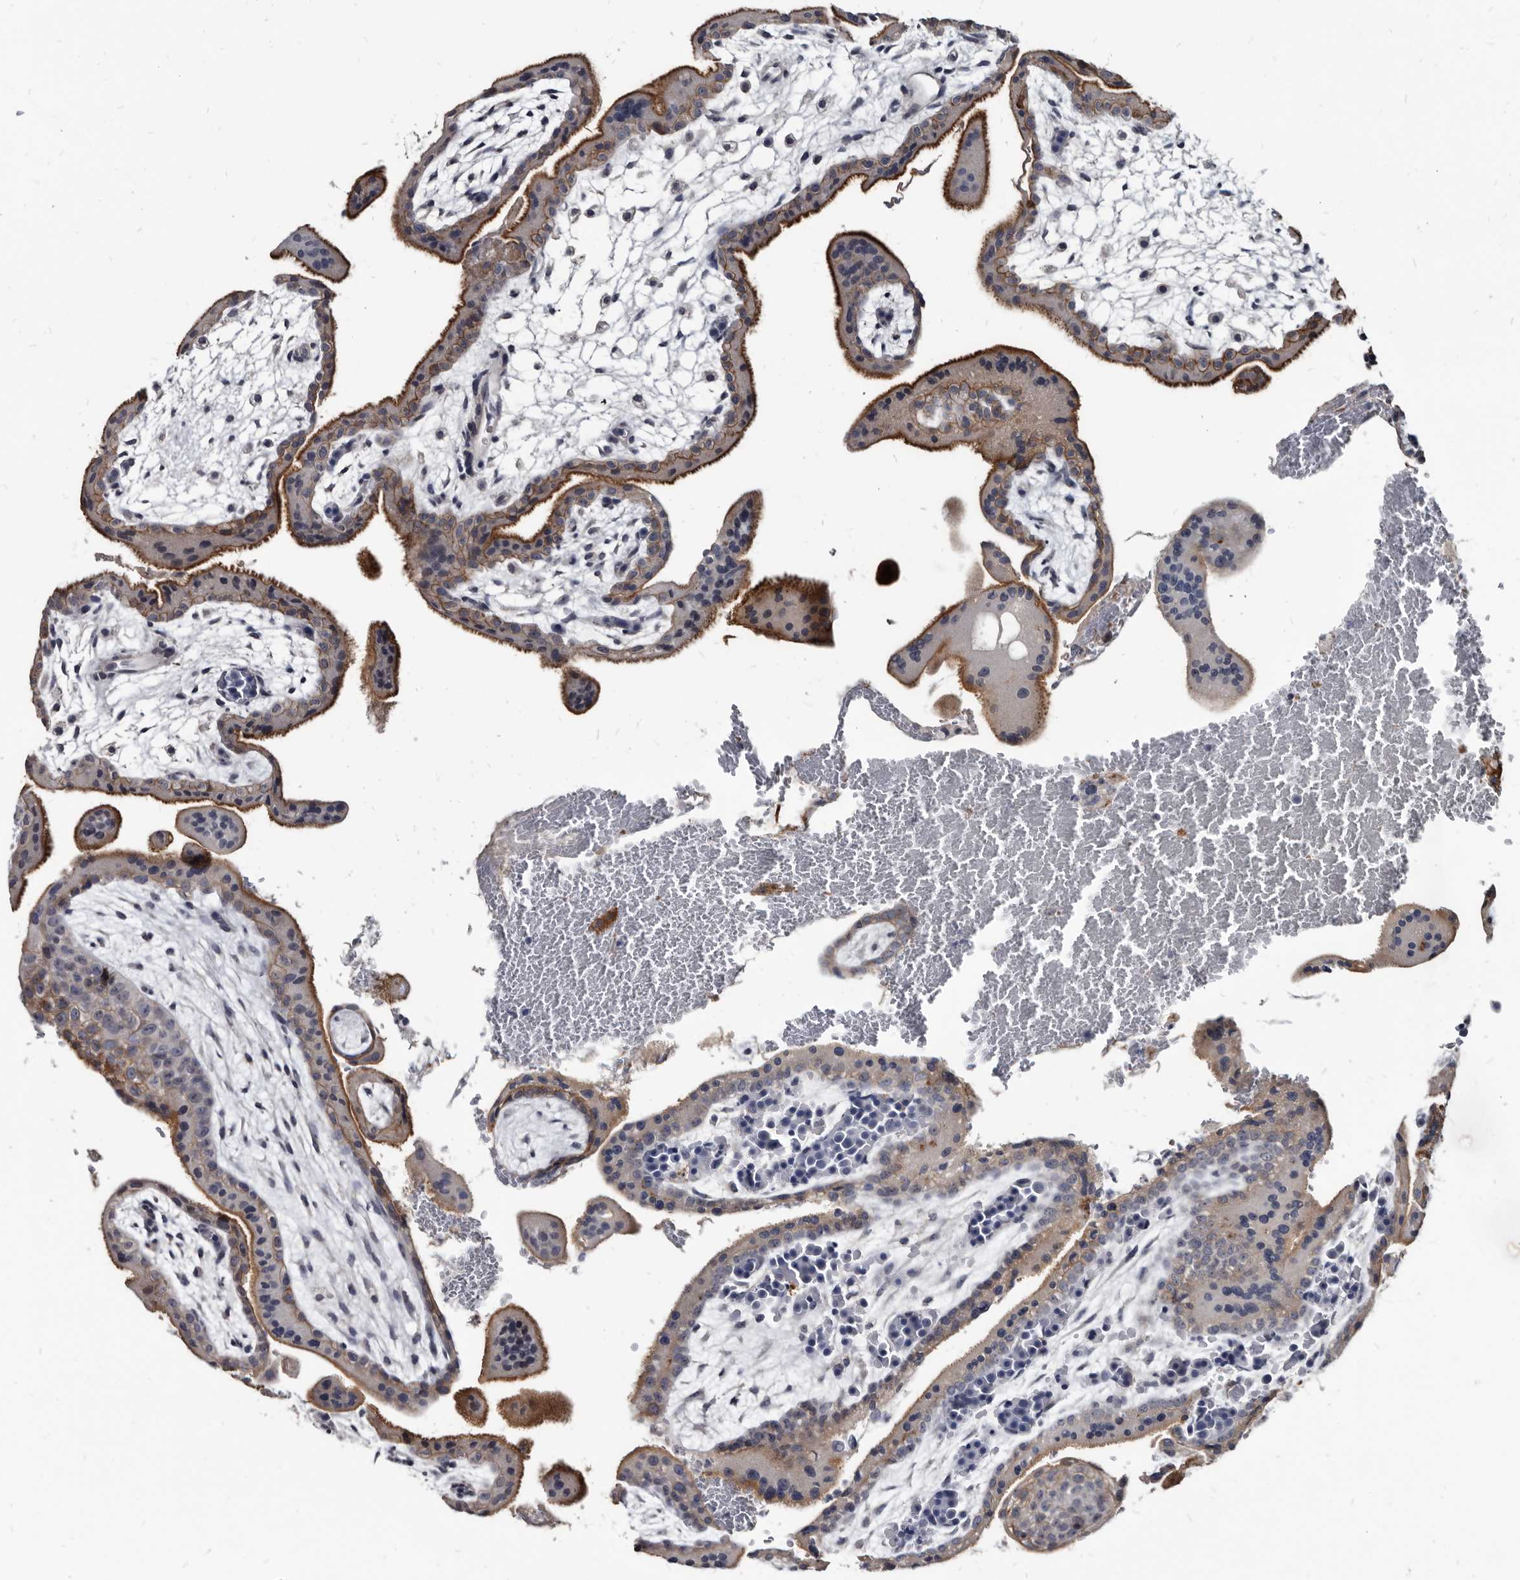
{"staining": {"intensity": "moderate", "quantity": "<25%", "location": "cytoplasmic/membranous"}, "tissue": "placenta", "cell_type": "Decidual cells", "image_type": "normal", "snomed": [{"axis": "morphology", "description": "Normal tissue, NOS"}, {"axis": "topography", "description": "Placenta"}], "caption": "Decidual cells display moderate cytoplasmic/membranous staining in approximately <25% of cells in benign placenta.", "gene": "PRSS8", "patient": {"sex": "female", "age": 35}}